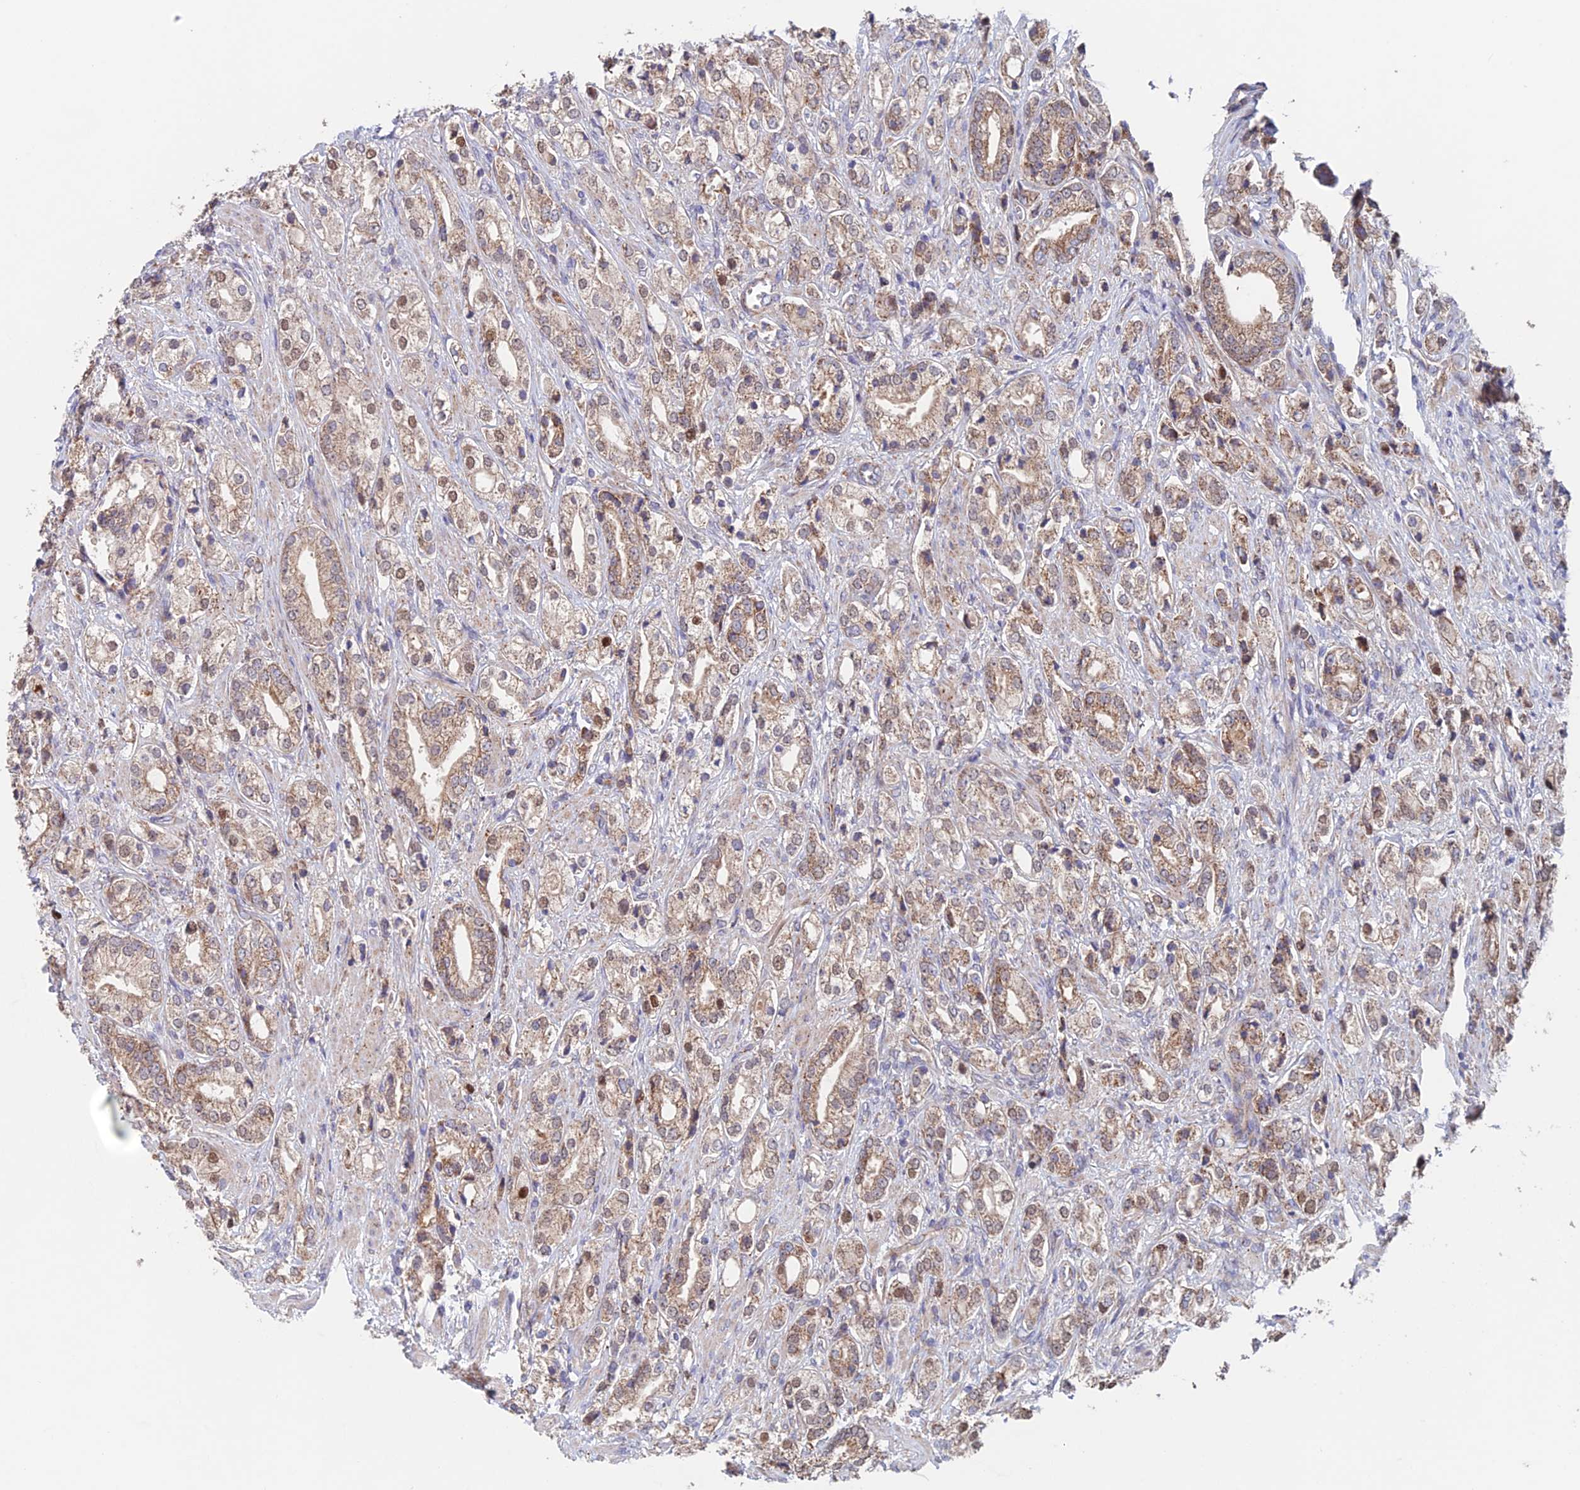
{"staining": {"intensity": "weak", "quantity": ">75%", "location": "cytoplasmic/membranous,nuclear"}, "tissue": "prostate cancer", "cell_type": "Tumor cells", "image_type": "cancer", "snomed": [{"axis": "morphology", "description": "Adenocarcinoma, High grade"}, {"axis": "topography", "description": "Prostate"}], "caption": "A brown stain labels weak cytoplasmic/membranous and nuclear positivity of a protein in human prostate cancer (high-grade adenocarcinoma) tumor cells.", "gene": "MRPL1", "patient": {"sex": "male", "age": 50}}